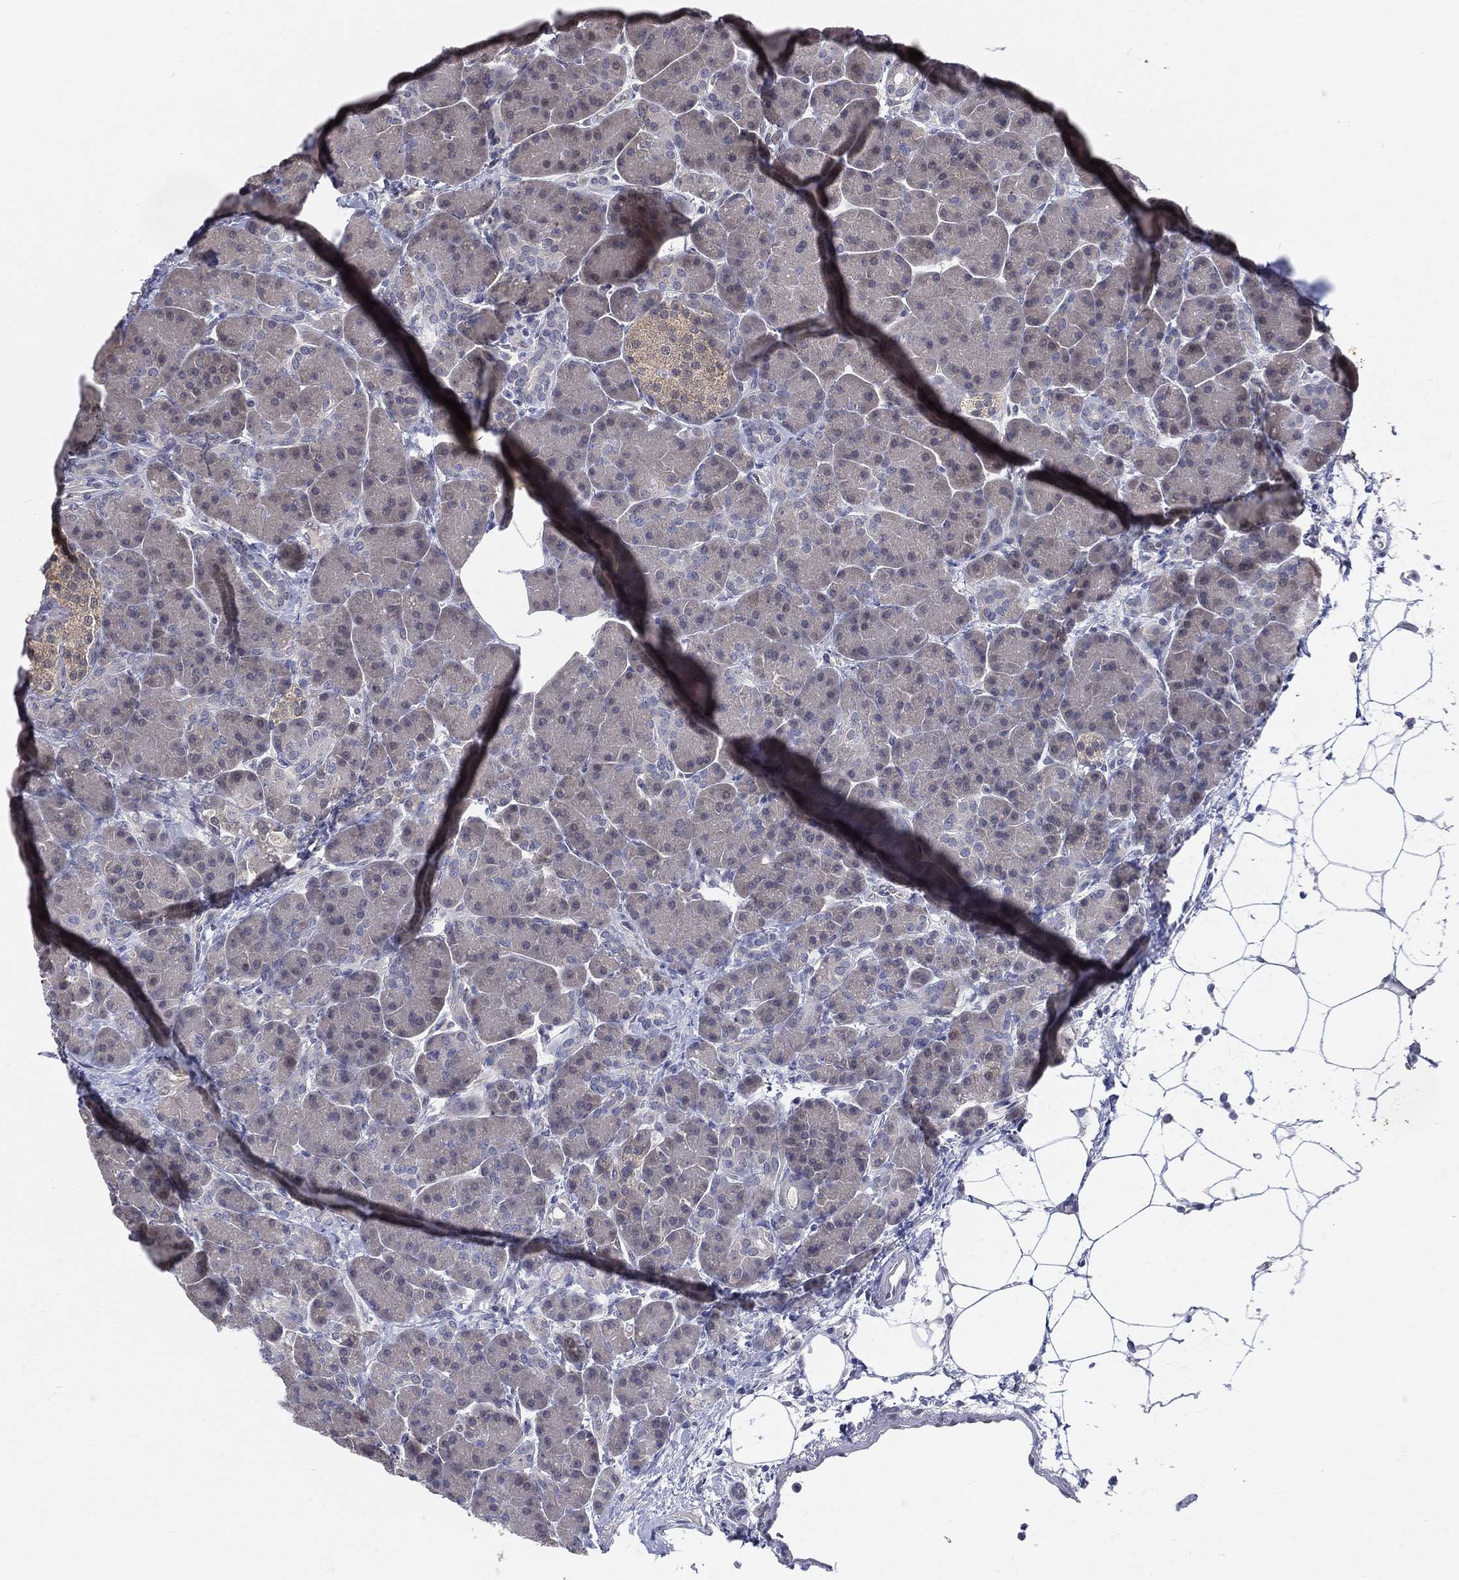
{"staining": {"intensity": "negative", "quantity": "none", "location": "none"}, "tissue": "pancreas", "cell_type": "Exocrine glandular cells", "image_type": "normal", "snomed": [{"axis": "morphology", "description": "Normal tissue, NOS"}, {"axis": "topography", "description": "Pancreas"}], "caption": "Immunohistochemistry (IHC) of unremarkable human pancreas demonstrates no positivity in exocrine glandular cells.", "gene": "DLG4", "patient": {"sex": "female", "age": 63}}